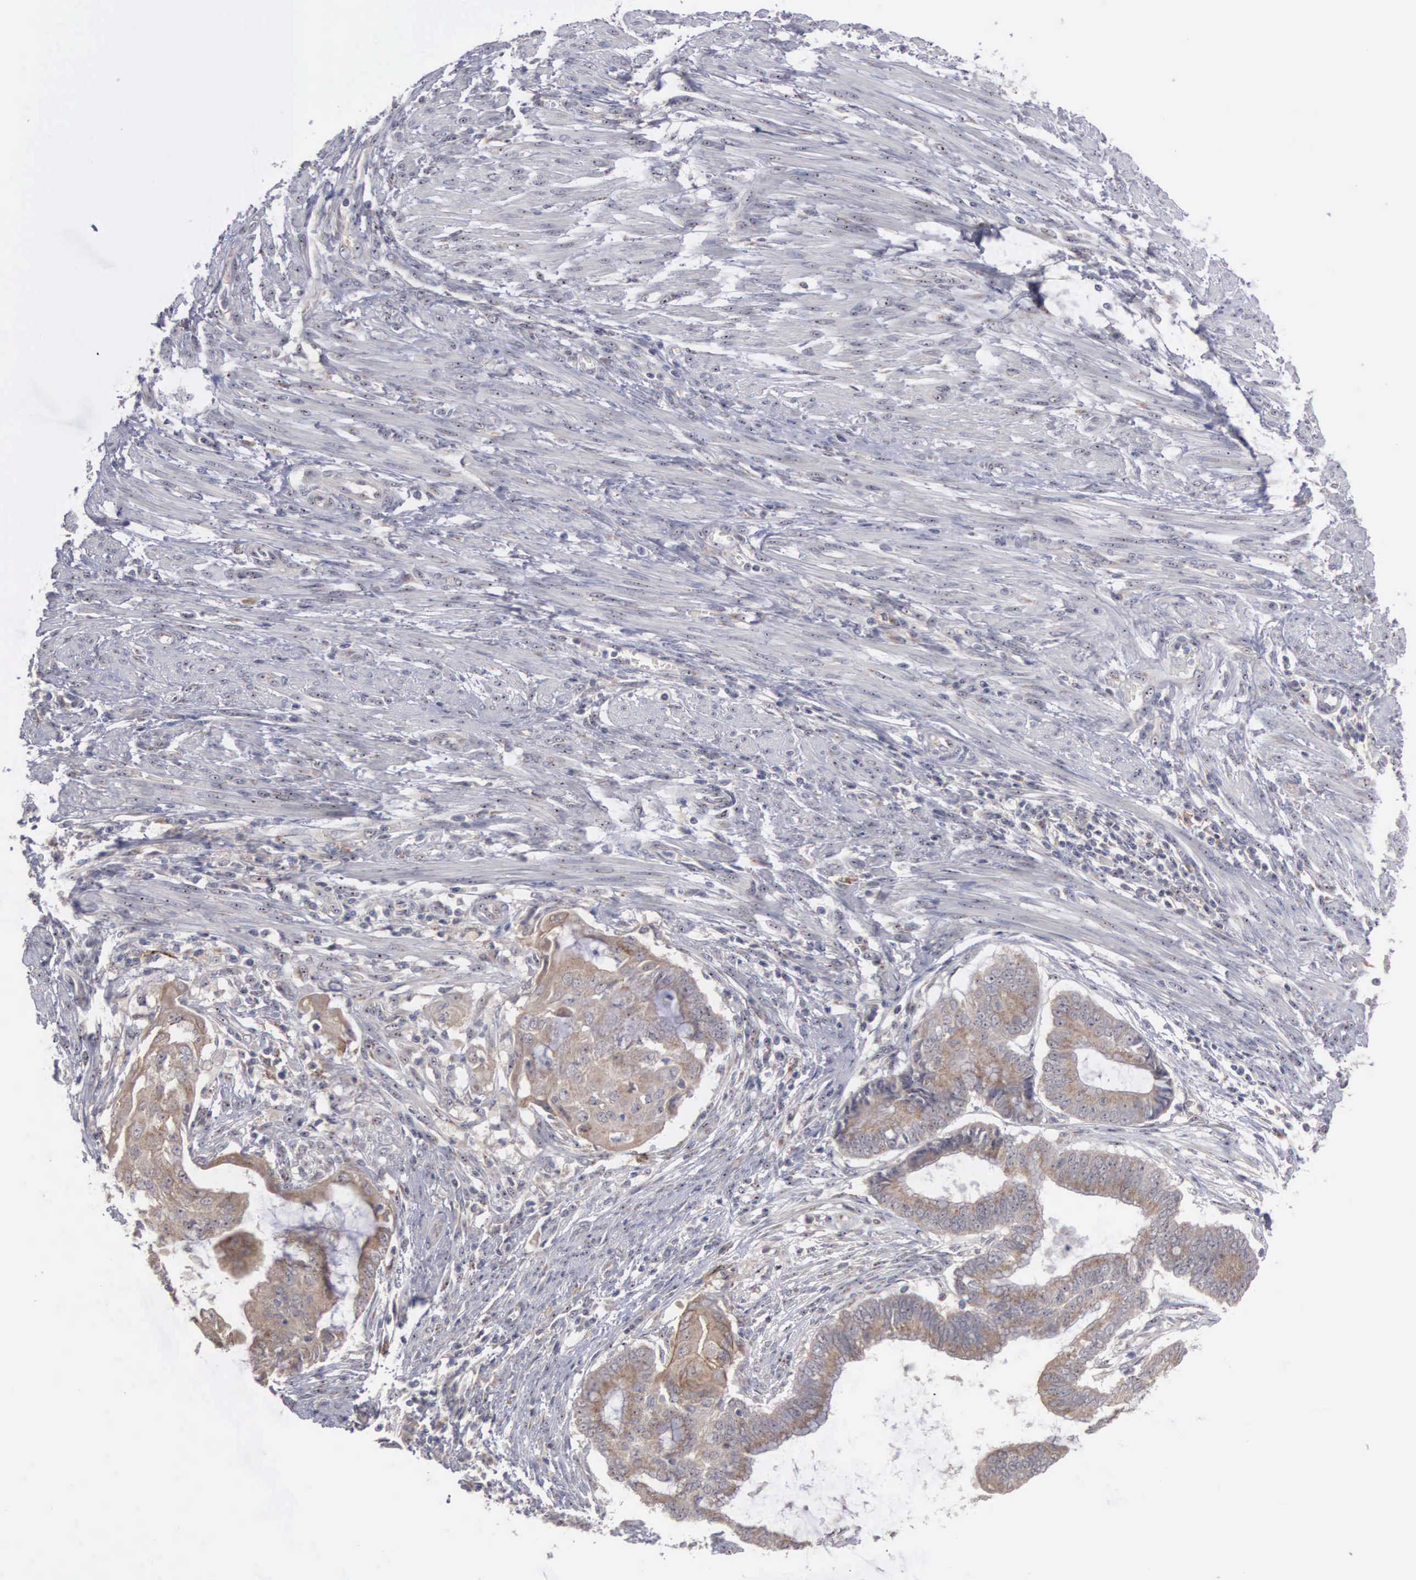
{"staining": {"intensity": "moderate", "quantity": ">75%", "location": "cytoplasmic/membranous"}, "tissue": "endometrial cancer", "cell_type": "Tumor cells", "image_type": "cancer", "snomed": [{"axis": "morphology", "description": "Adenocarcinoma, NOS"}, {"axis": "topography", "description": "Endometrium"}], "caption": "High-power microscopy captured an immunohistochemistry (IHC) histopathology image of endometrial cancer, revealing moderate cytoplasmic/membranous expression in approximately >75% of tumor cells.", "gene": "AMN", "patient": {"sex": "female", "age": 63}}